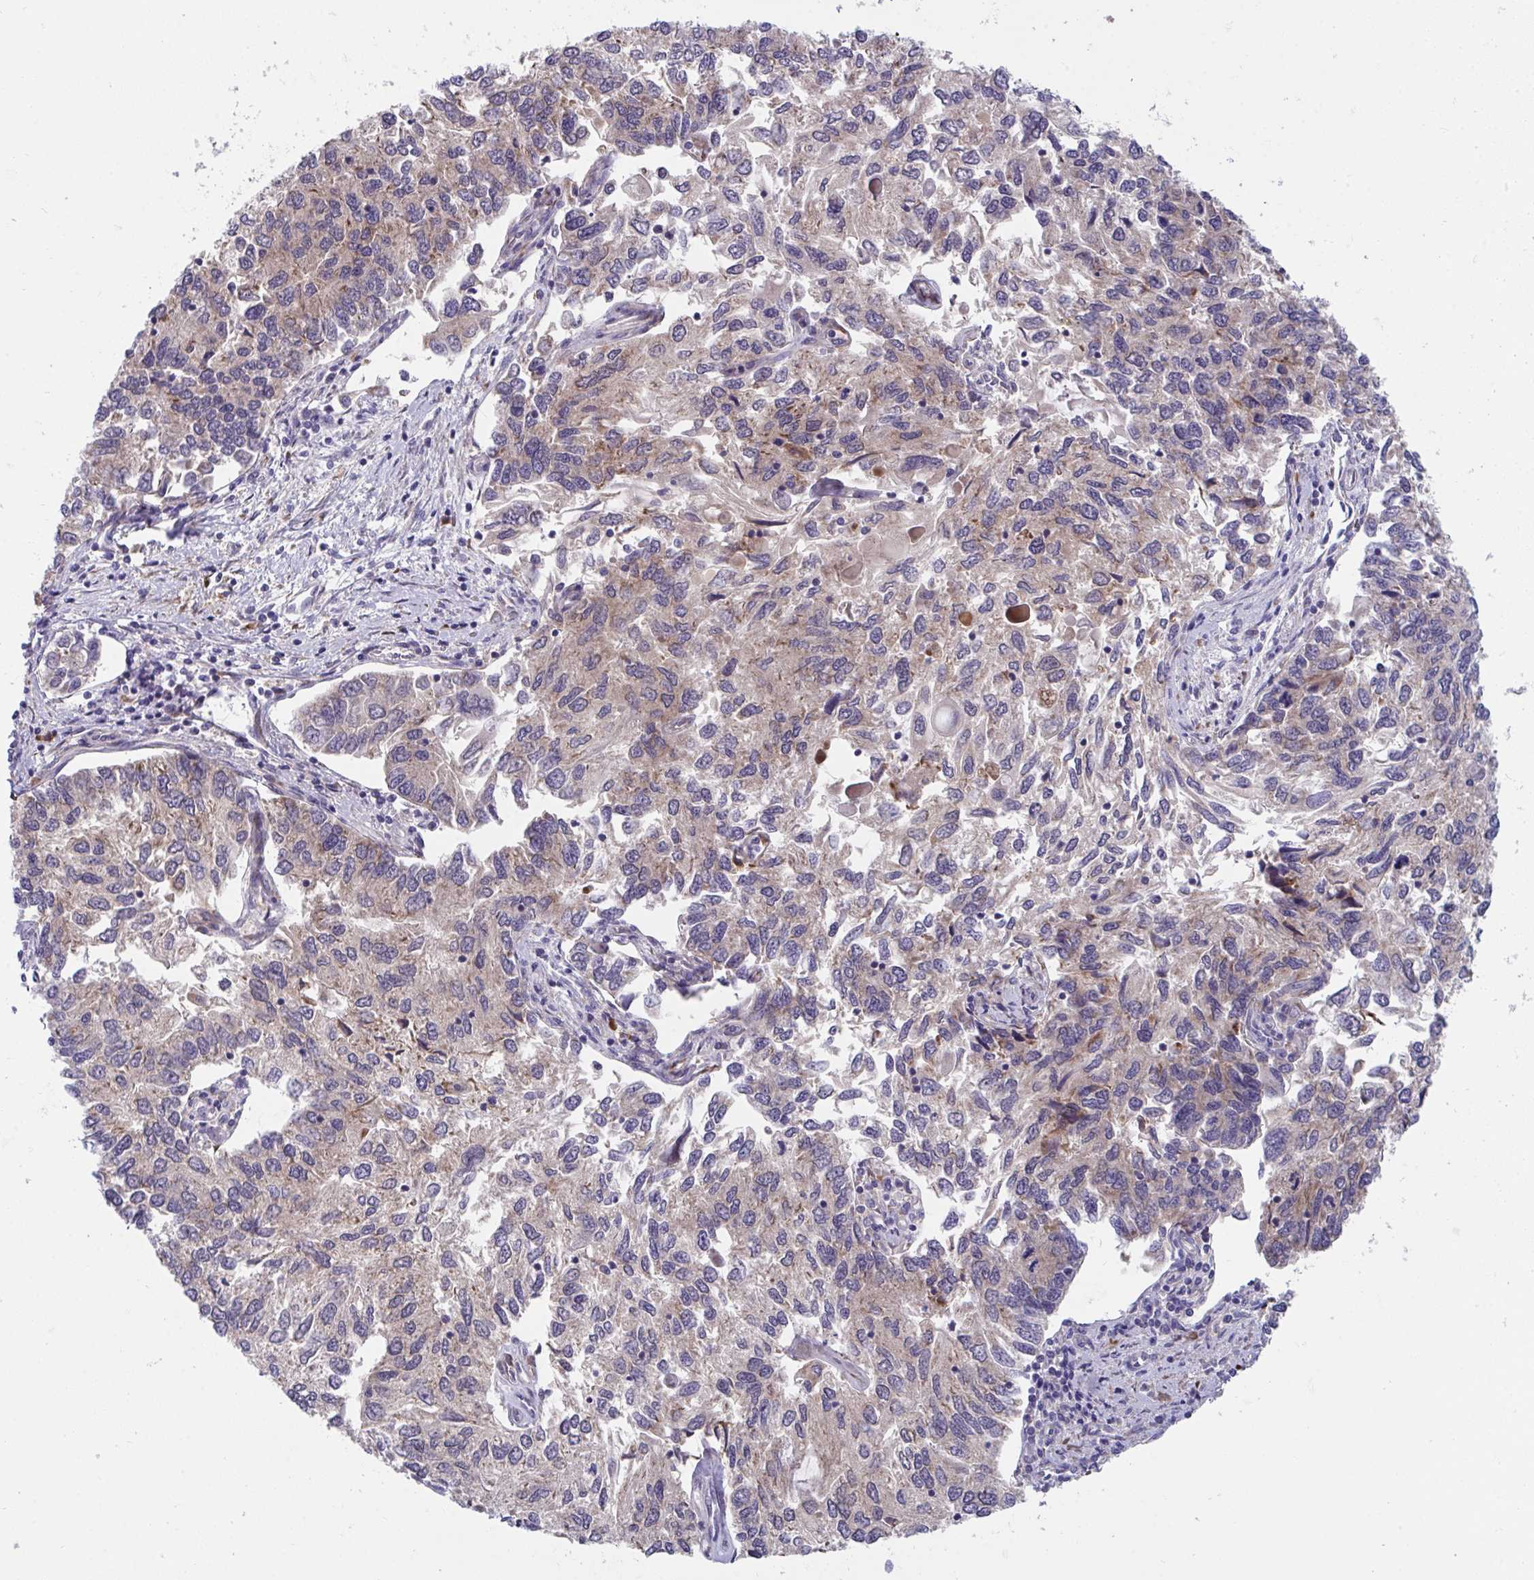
{"staining": {"intensity": "weak", "quantity": ">75%", "location": "cytoplasmic/membranous"}, "tissue": "endometrial cancer", "cell_type": "Tumor cells", "image_type": "cancer", "snomed": [{"axis": "morphology", "description": "Carcinoma, NOS"}, {"axis": "topography", "description": "Uterus"}], "caption": "Protein staining of endometrial cancer tissue reveals weak cytoplasmic/membranous positivity in approximately >75% of tumor cells.", "gene": "SUSD4", "patient": {"sex": "female", "age": 76}}